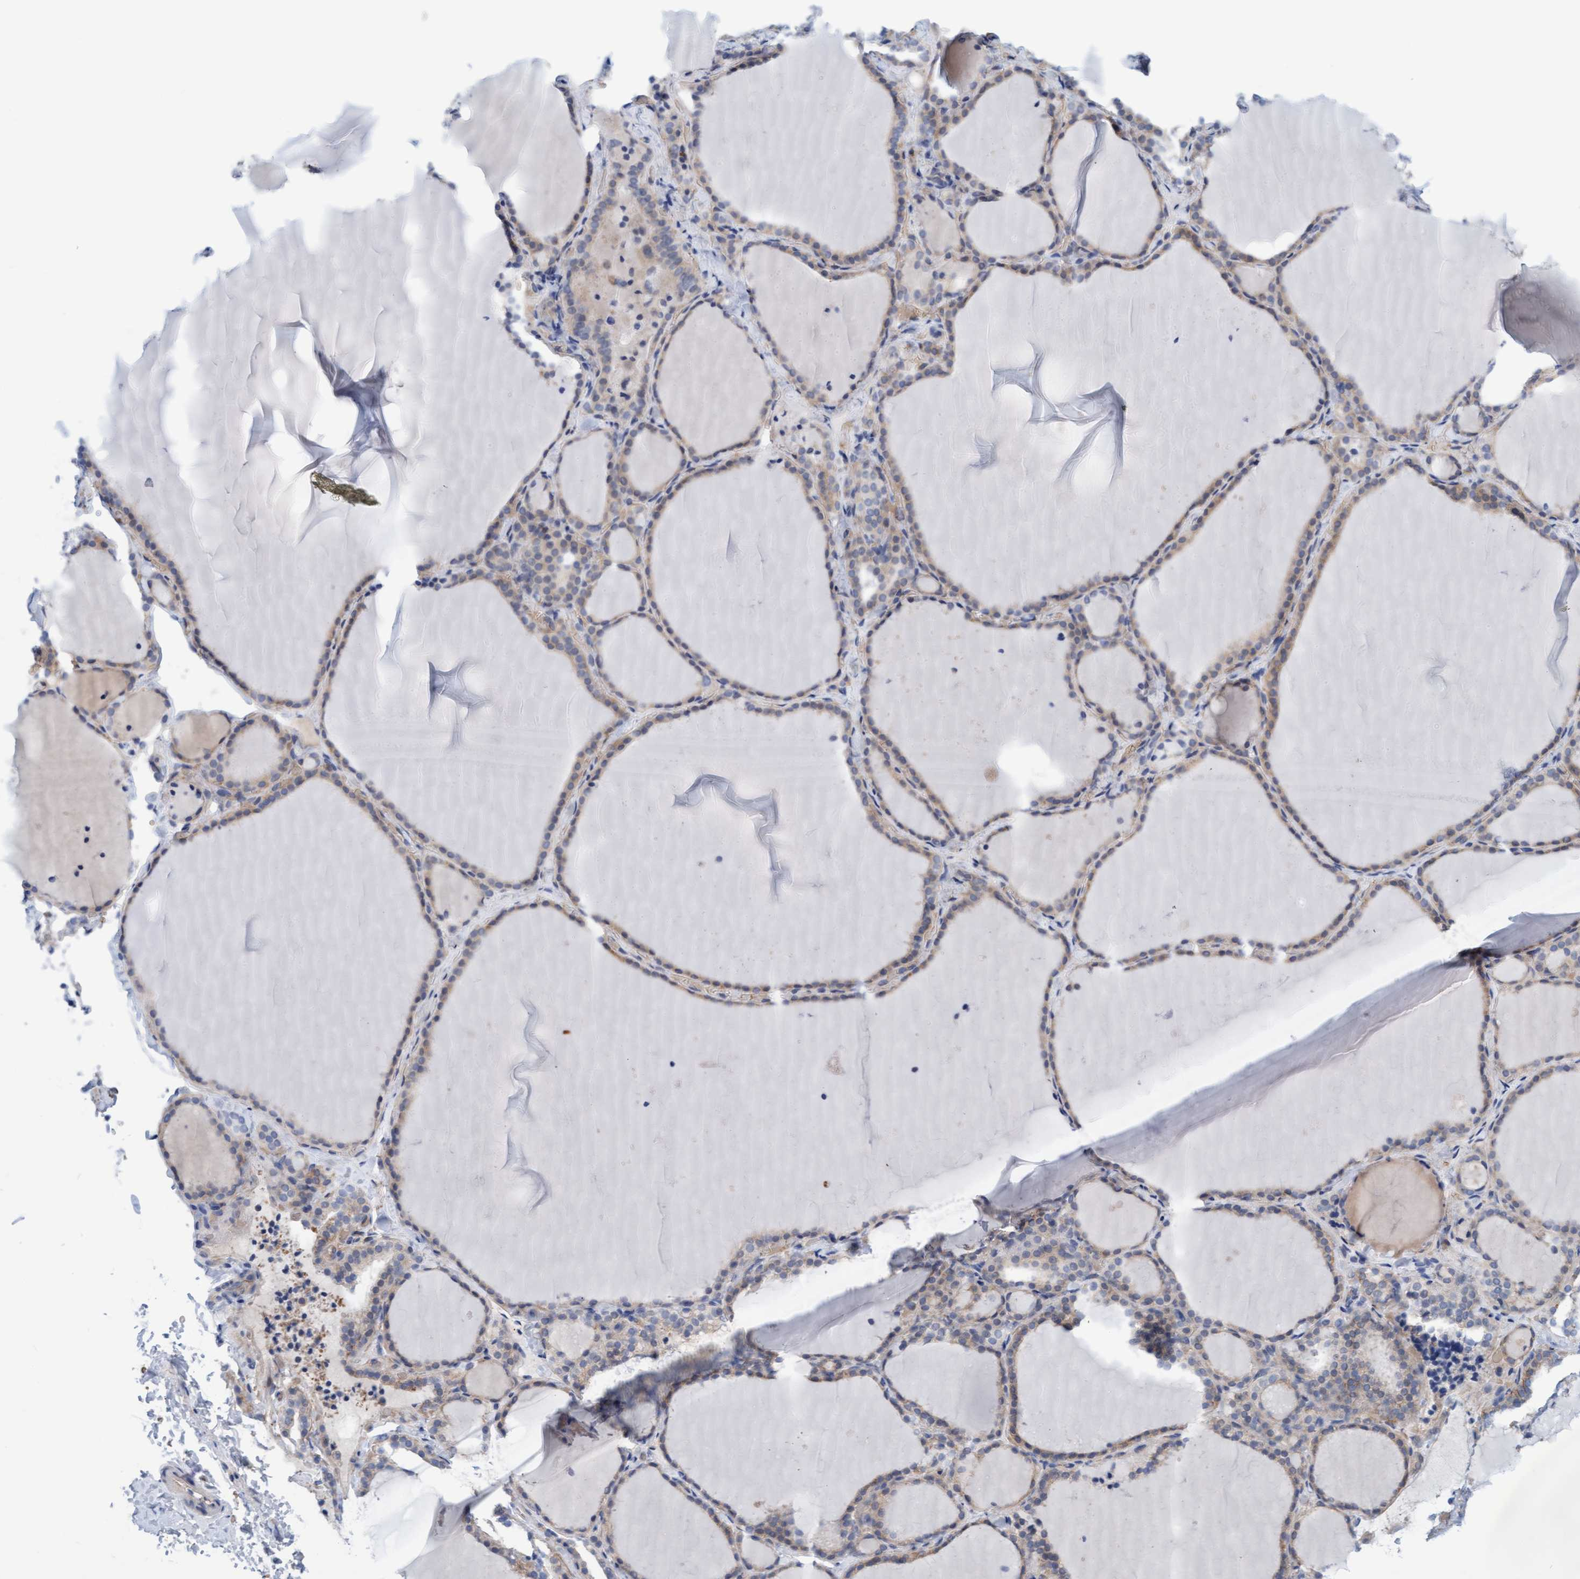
{"staining": {"intensity": "weak", "quantity": "25%-75%", "location": "cytoplasmic/membranous"}, "tissue": "thyroid gland", "cell_type": "Glandular cells", "image_type": "normal", "snomed": [{"axis": "morphology", "description": "Normal tissue, NOS"}, {"axis": "topography", "description": "Thyroid gland"}], "caption": "Immunohistochemical staining of benign human thyroid gland demonstrates low levels of weak cytoplasmic/membranous expression in about 25%-75% of glandular cells. (DAB (3,3'-diaminobenzidine) = brown stain, brightfield microscopy at high magnification).", "gene": "P2RX5", "patient": {"sex": "female", "age": 22}}